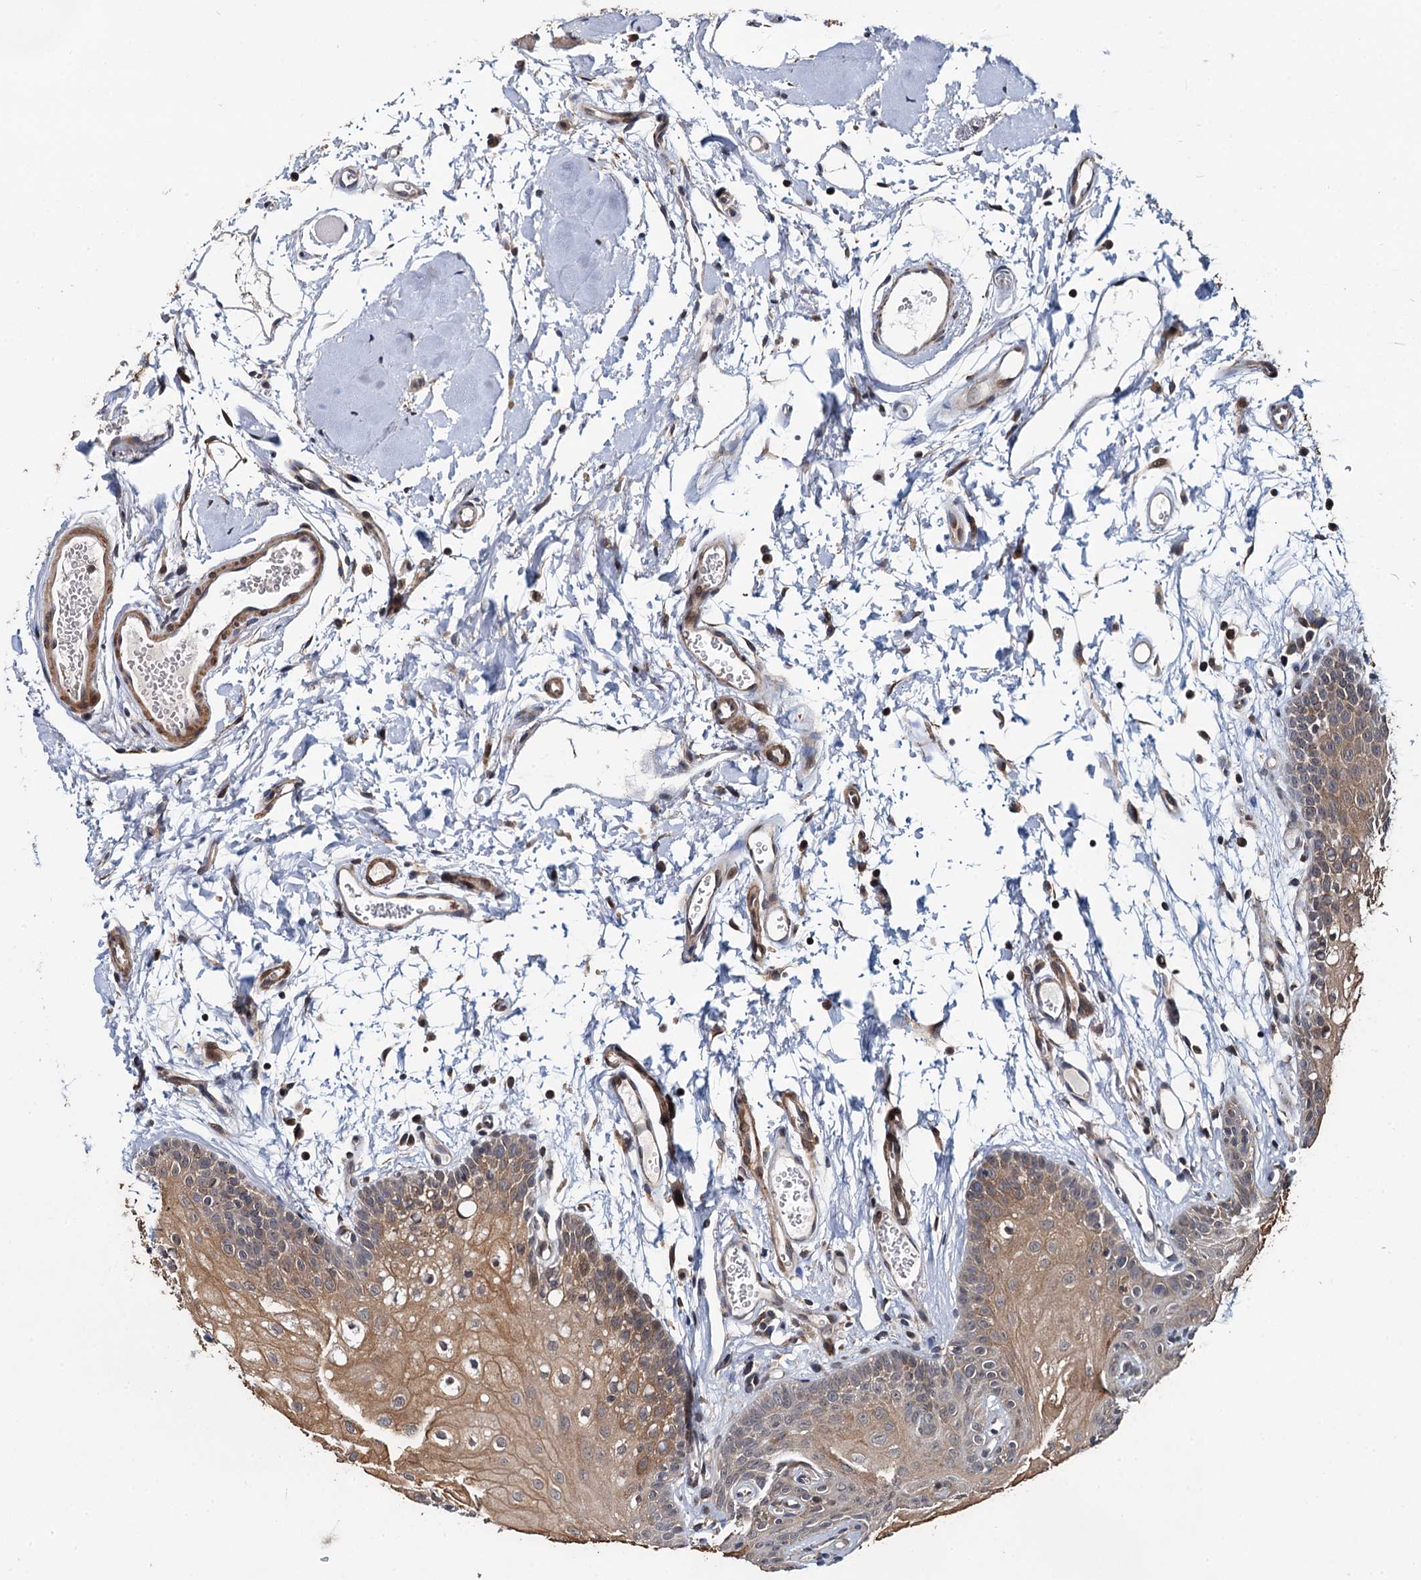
{"staining": {"intensity": "moderate", "quantity": ">75%", "location": "cytoplasmic/membranous,nuclear"}, "tissue": "oral mucosa", "cell_type": "Squamous epithelial cells", "image_type": "normal", "snomed": [{"axis": "morphology", "description": "Normal tissue, NOS"}, {"axis": "topography", "description": "Oral tissue"}, {"axis": "topography", "description": "Tounge, NOS"}], "caption": "This photomicrograph reveals IHC staining of benign human oral mucosa, with medium moderate cytoplasmic/membranous,nuclear positivity in approximately >75% of squamous epithelial cells.", "gene": "ARHGAP42", "patient": {"sex": "female", "age": 73}}